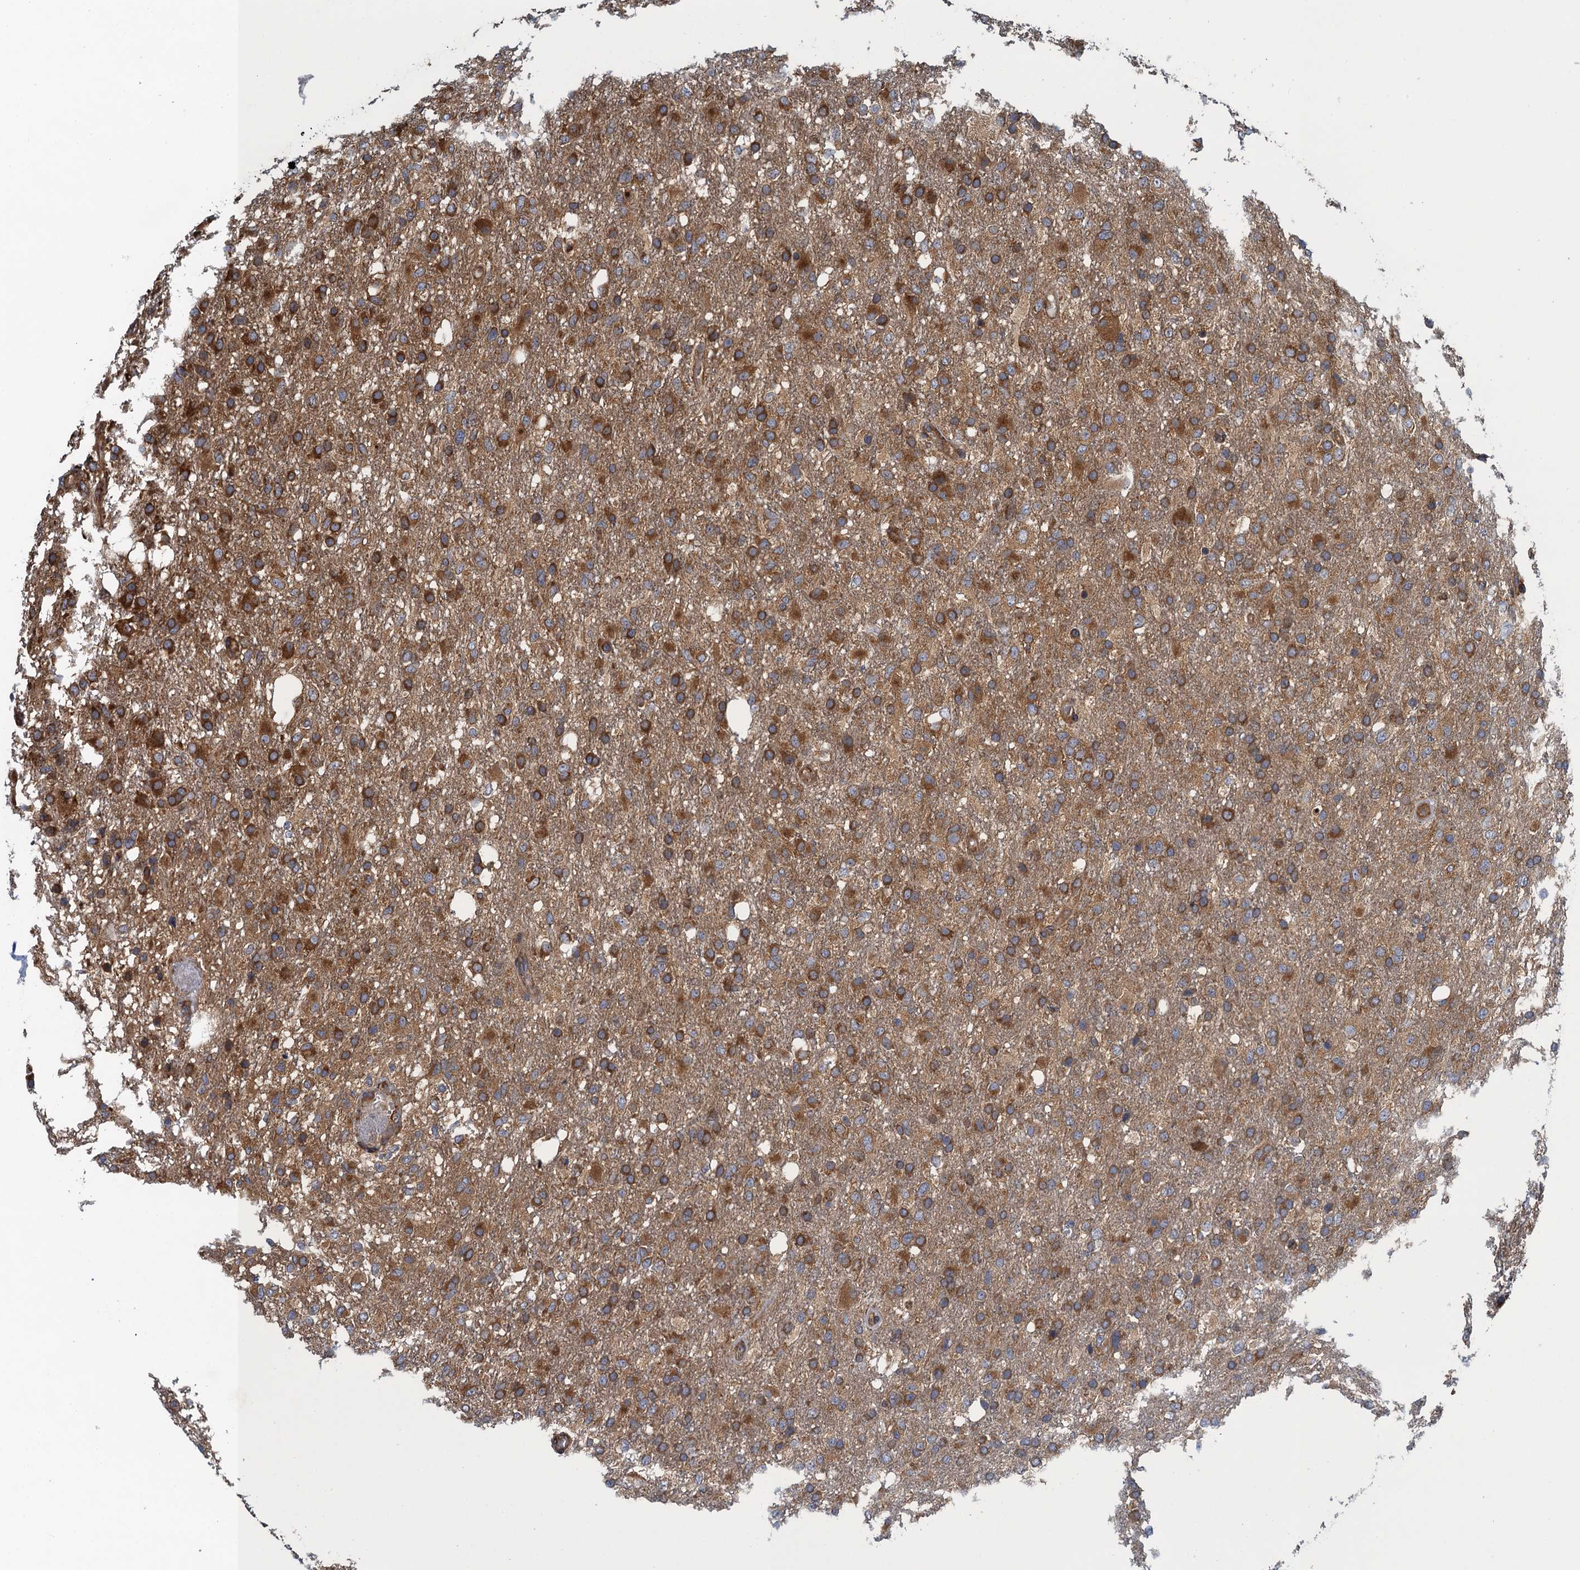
{"staining": {"intensity": "strong", "quantity": "25%-75%", "location": "cytoplasmic/membranous"}, "tissue": "glioma", "cell_type": "Tumor cells", "image_type": "cancer", "snomed": [{"axis": "morphology", "description": "Glioma, malignant, High grade"}, {"axis": "topography", "description": "Brain"}], "caption": "Brown immunohistochemical staining in glioma demonstrates strong cytoplasmic/membranous staining in about 25%-75% of tumor cells.", "gene": "MDM1", "patient": {"sex": "female", "age": 74}}